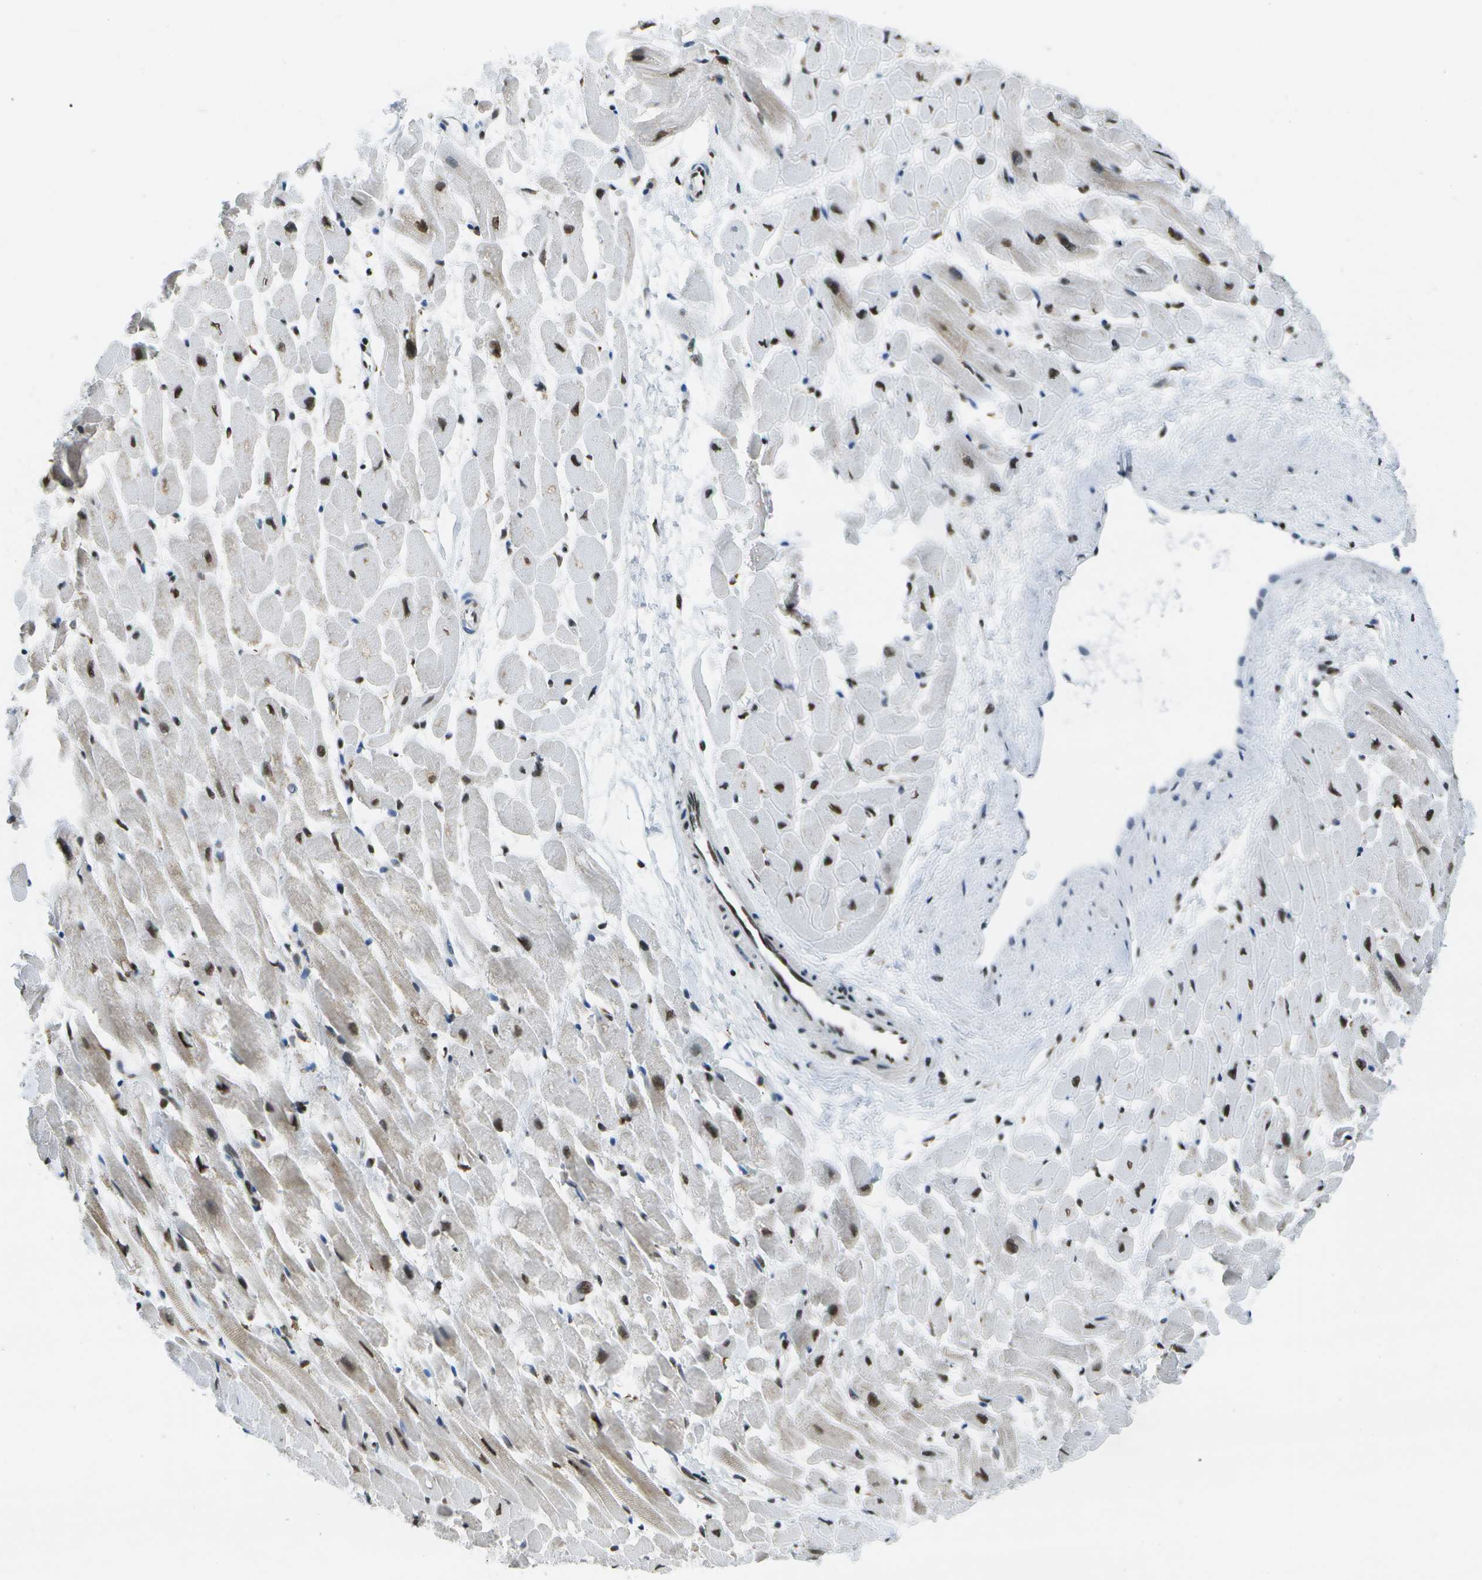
{"staining": {"intensity": "moderate", "quantity": "25%-75%", "location": "nuclear"}, "tissue": "heart muscle", "cell_type": "Cardiomyocytes", "image_type": "normal", "snomed": [{"axis": "morphology", "description": "Normal tissue, NOS"}, {"axis": "topography", "description": "Heart"}], "caption": "Moderate nuclear positivity is appreciated in approximately 25%-75% of cardiomyocytes in benign heart muscle. The staining was performed using DAB, with brown indicating positive protein expression. Nuclei are stained blue with hematoxylin.", "gene": "NSRP1", "patient": {"sex": "male", "age": 45}}